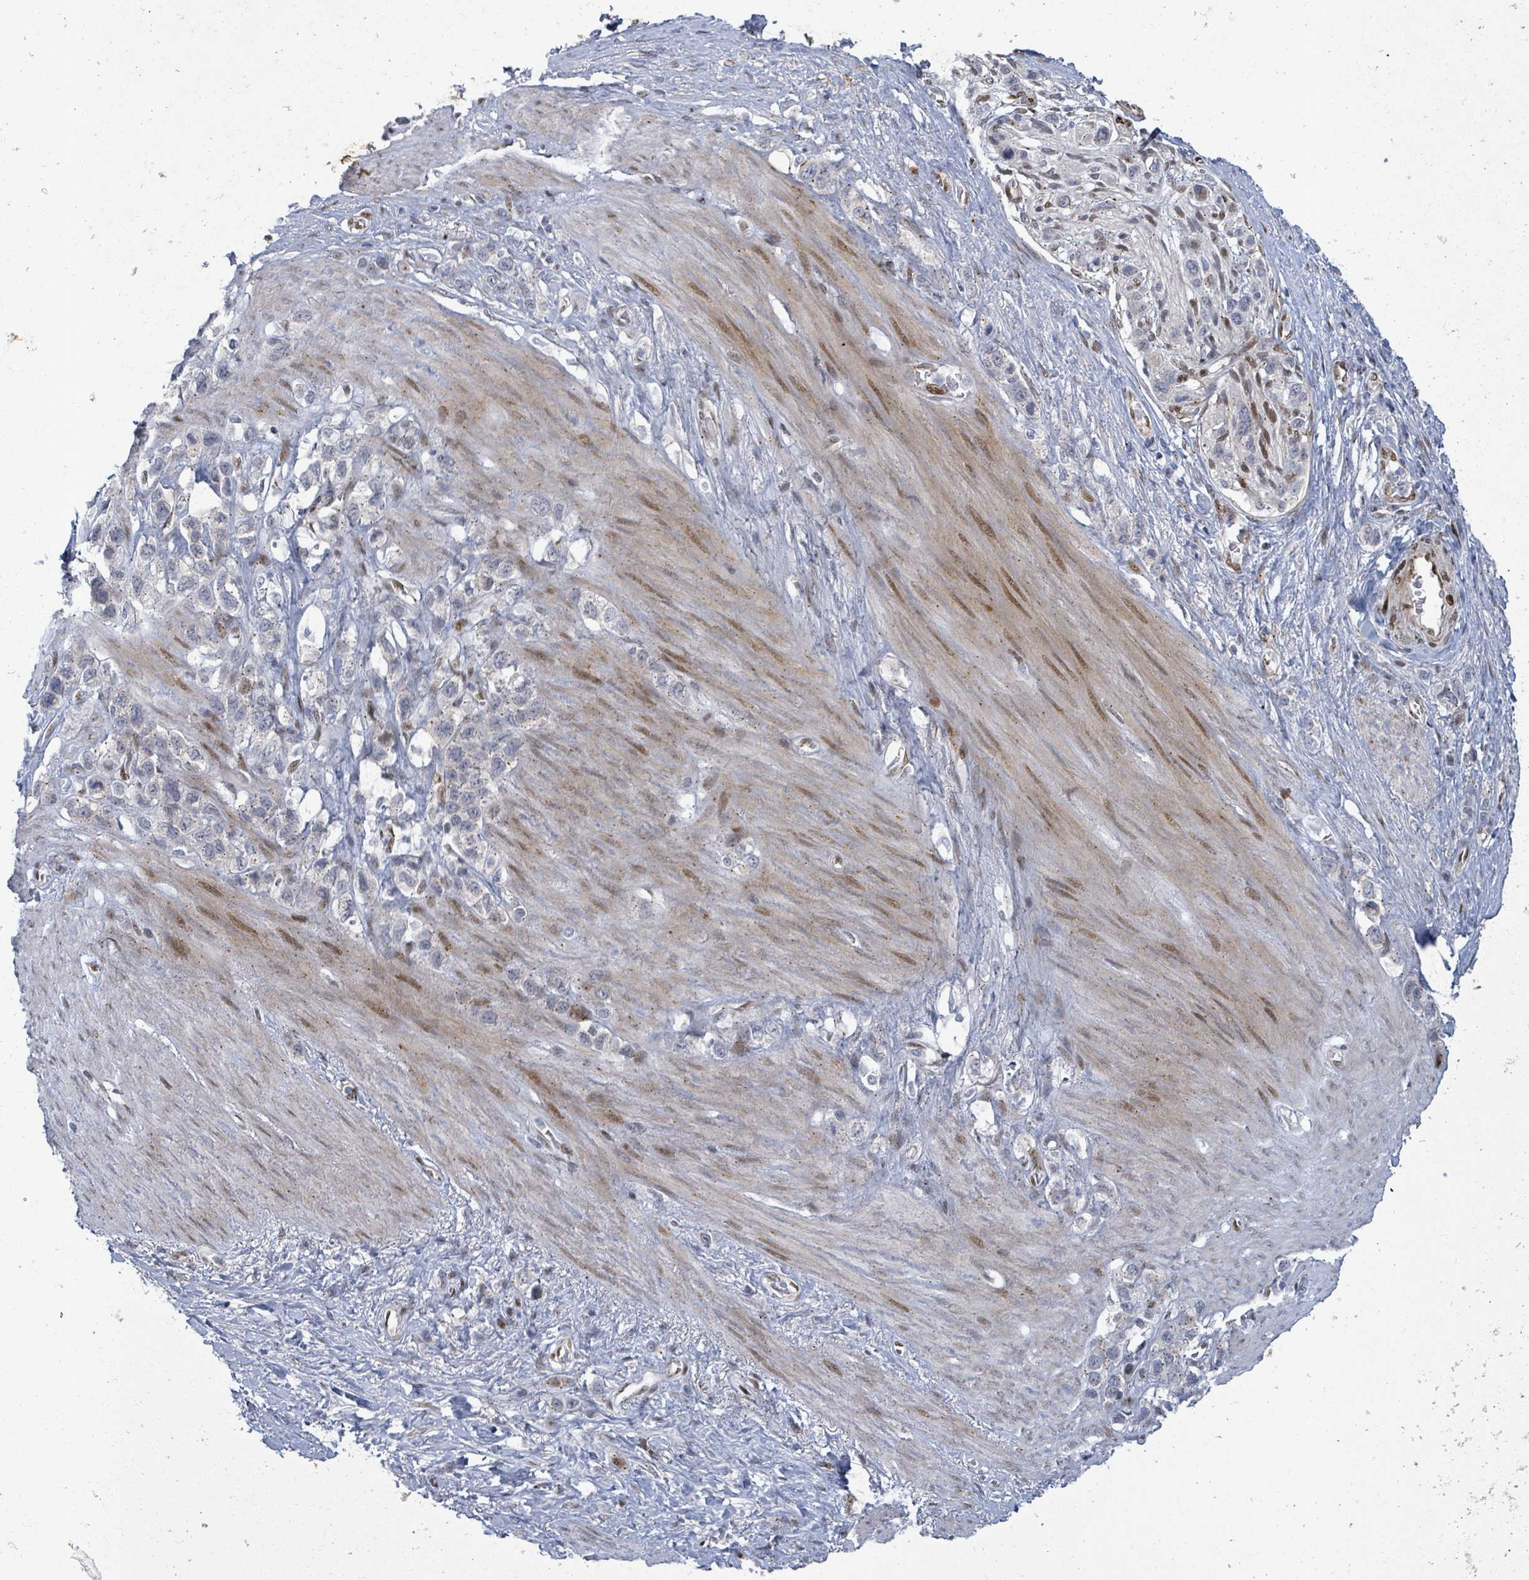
{"staining": {"intensity": "negative", "quantity": "none", "location": "none"}, "tissue": "stomach cancer", "cell_type": "Tumor cells", "image_type": "cancer", "snomed": [{"axis": "morphology", "description": "Adenocarcinoma, NOS"}, {"axis": "topography", "description": "Stomach"}], "caption": "A high-resolution histopathology image shows IHC staining of stomach cancer (adenocarcinoma), which exhibits no significant staining in tumor cells.", "gene": "TUSC1", "patient": {"sex": "female", "age": 65}}